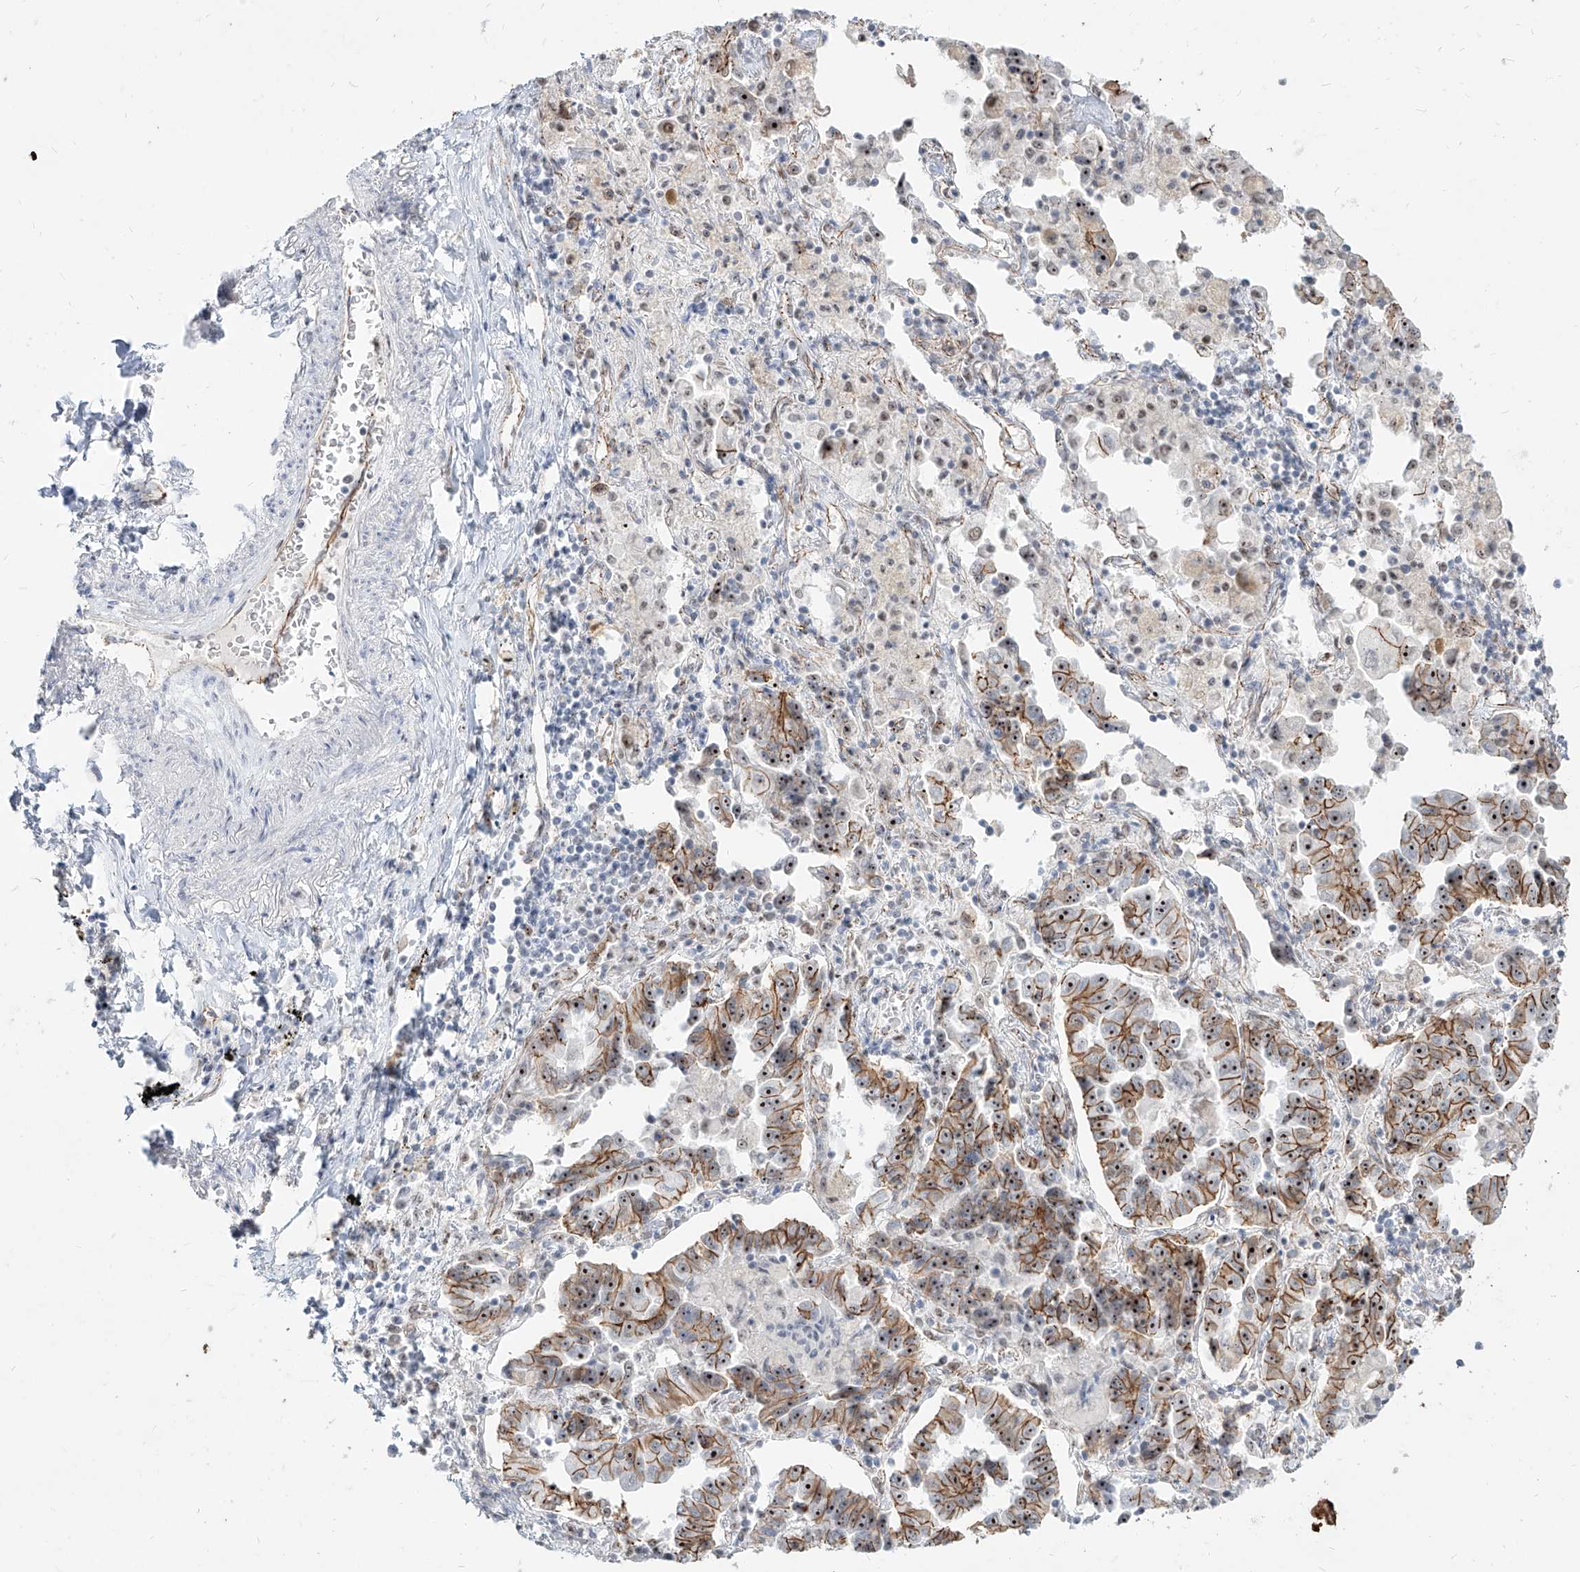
{"staining": {"intensity": "strong", "quantity": ">75%", "location": "cytoplasmic/membranous,nuclear"}, "tissue": "lung cancer", "cell_type": "Tumor cells", "image_type": "cancer", "snomed": [{"axis": "morphology", "description": "Adenocarcinoma, NOS"}, {"axis": "topography", "description": "Lung"}], "caption": "Lung adenocarcinoma was stained to show a protein in brown. There is high levels of strong cytoplasmic/membranous and nuclear positivity in about >75% of tumor cells.", "gene": "ZNF710", "patient": {"sex": "female", "age": 51}}